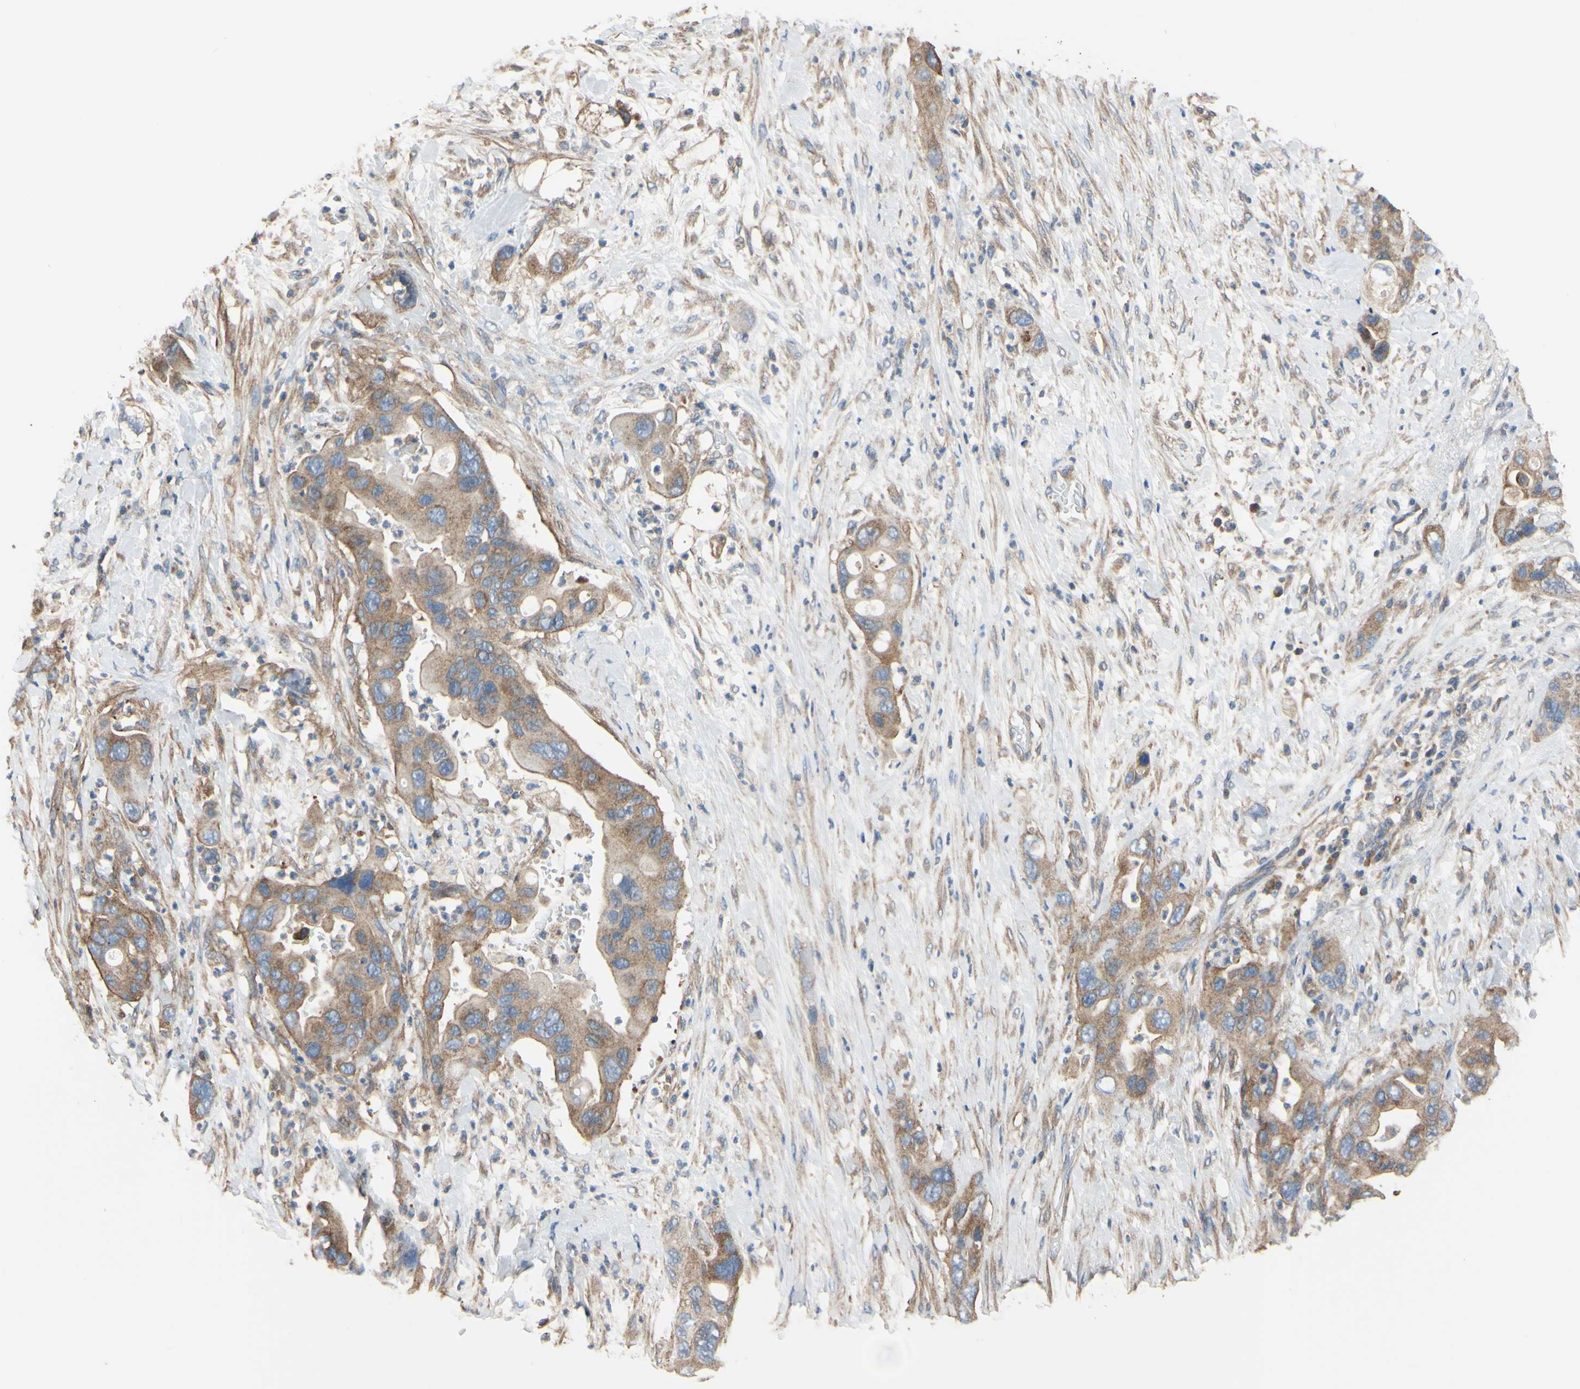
{"staining": {"intensity": "moderate", "quantity": ">75%", "location": "cytoplasmic/membranous"}, "tissue": "pancreatic cancer", "cell_type": "Tumor cells", "image_type": "cancer", "snomed": [{"axis": "morphology", "description": "Adenocarcinoma, NOS"}, {"axis": "topography", "description": "Pancreas"}], "caption": "Human pancreatic adenocarcinoma stained for a protein (brown) demonstrates moderate cytoplasmic/membranous positive positivity in approximately >75% of tumor cells.", "gene": "BECN1", "patient": {"sex": "female", "age": 71}}